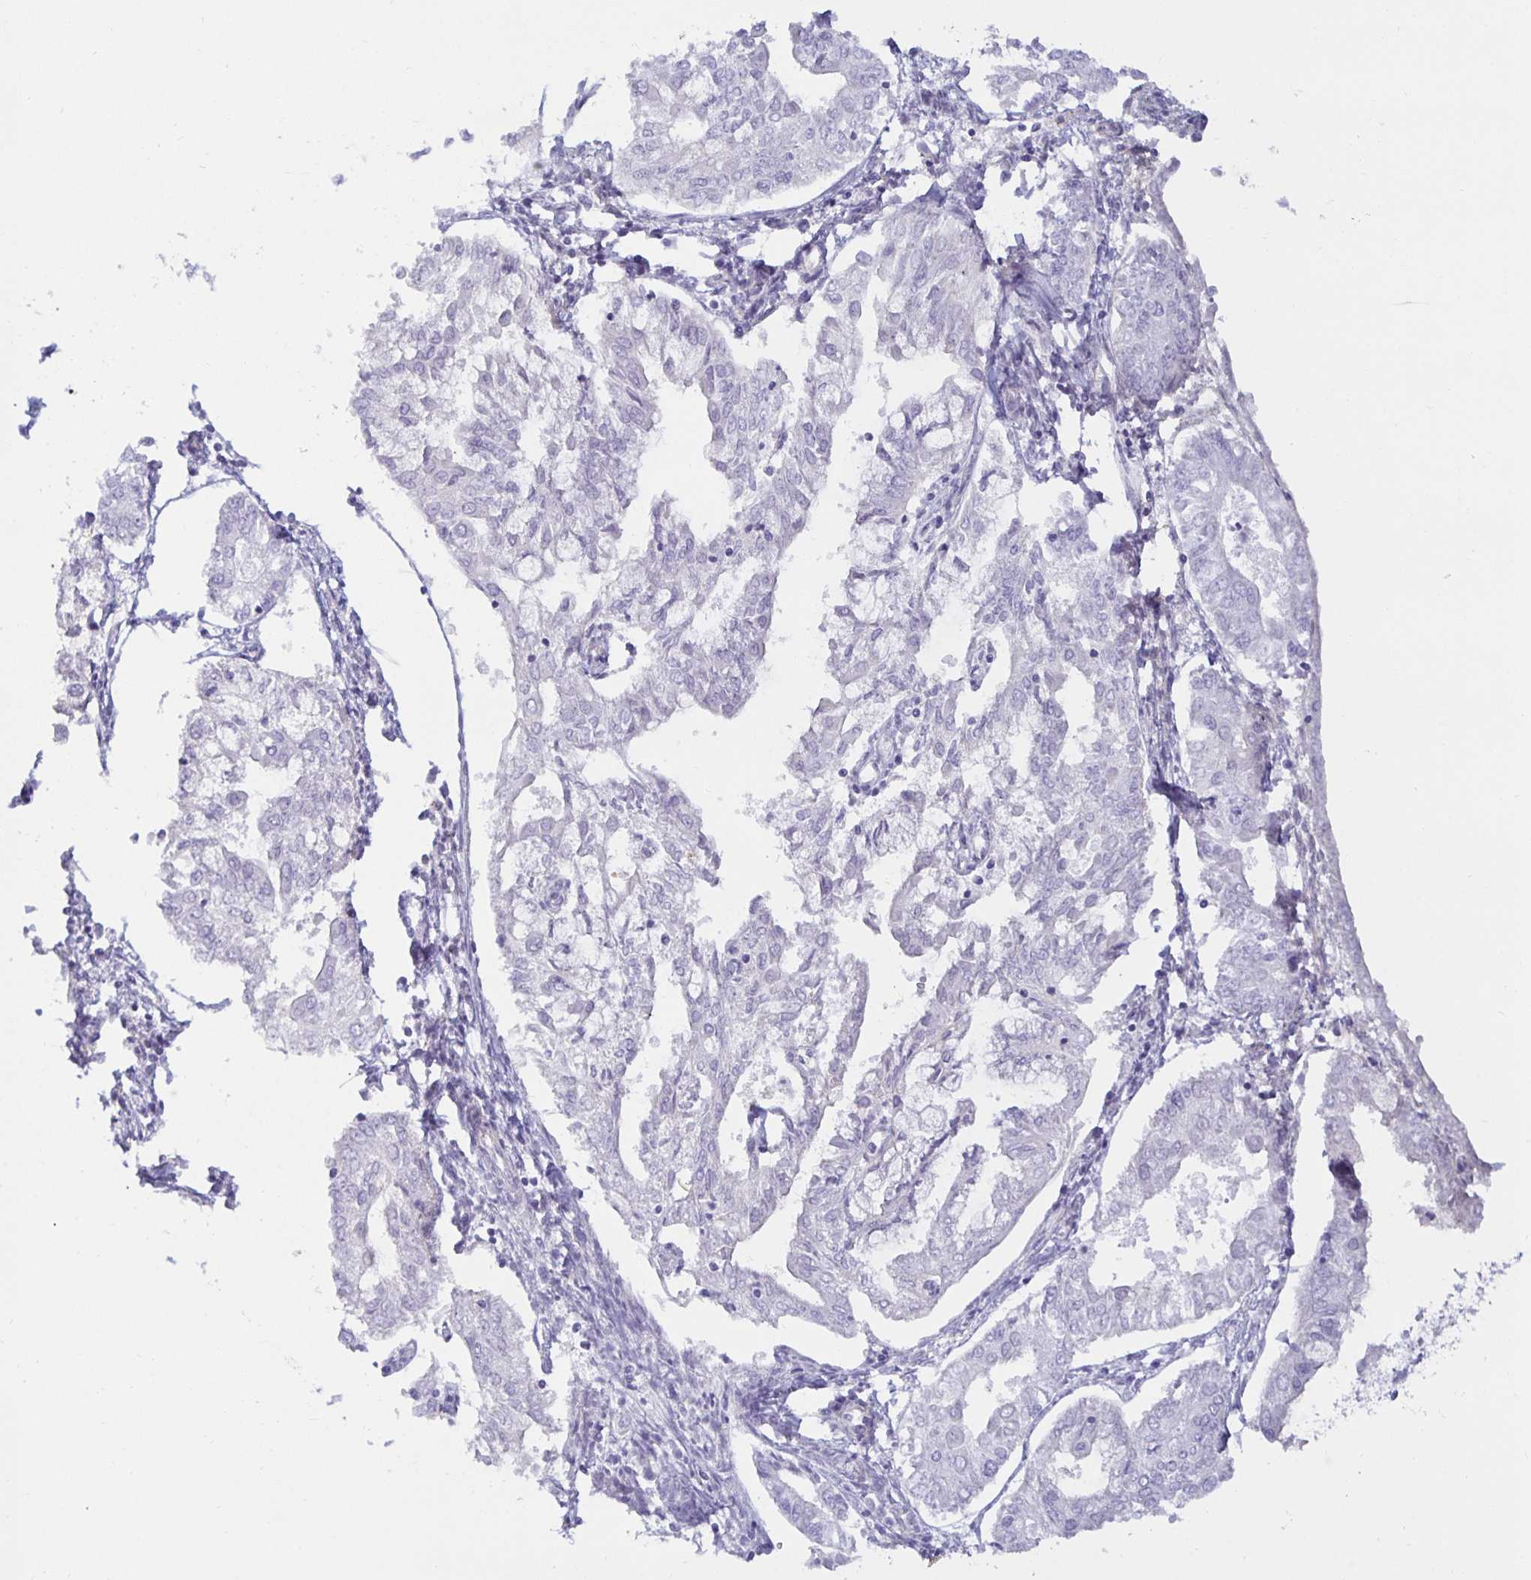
{"staining": {"intensity": "negative", "quantity": "none", "location": "none"}, "tissue": "endometrial cancer", "cell_type": "Tumor cells", "image_type": "cancer", "snomed": [{"axis": "morphology", "description": "Adenocarcinoma, NOS"}, {"axis": "topography", "description": "Endometrium"}], "caption": "Tumor cells are negative for protein expression in human adenocarcinoma (endometrial).", "gene": "SPAG4", "patient": {"sex": "female", "age": 68}}